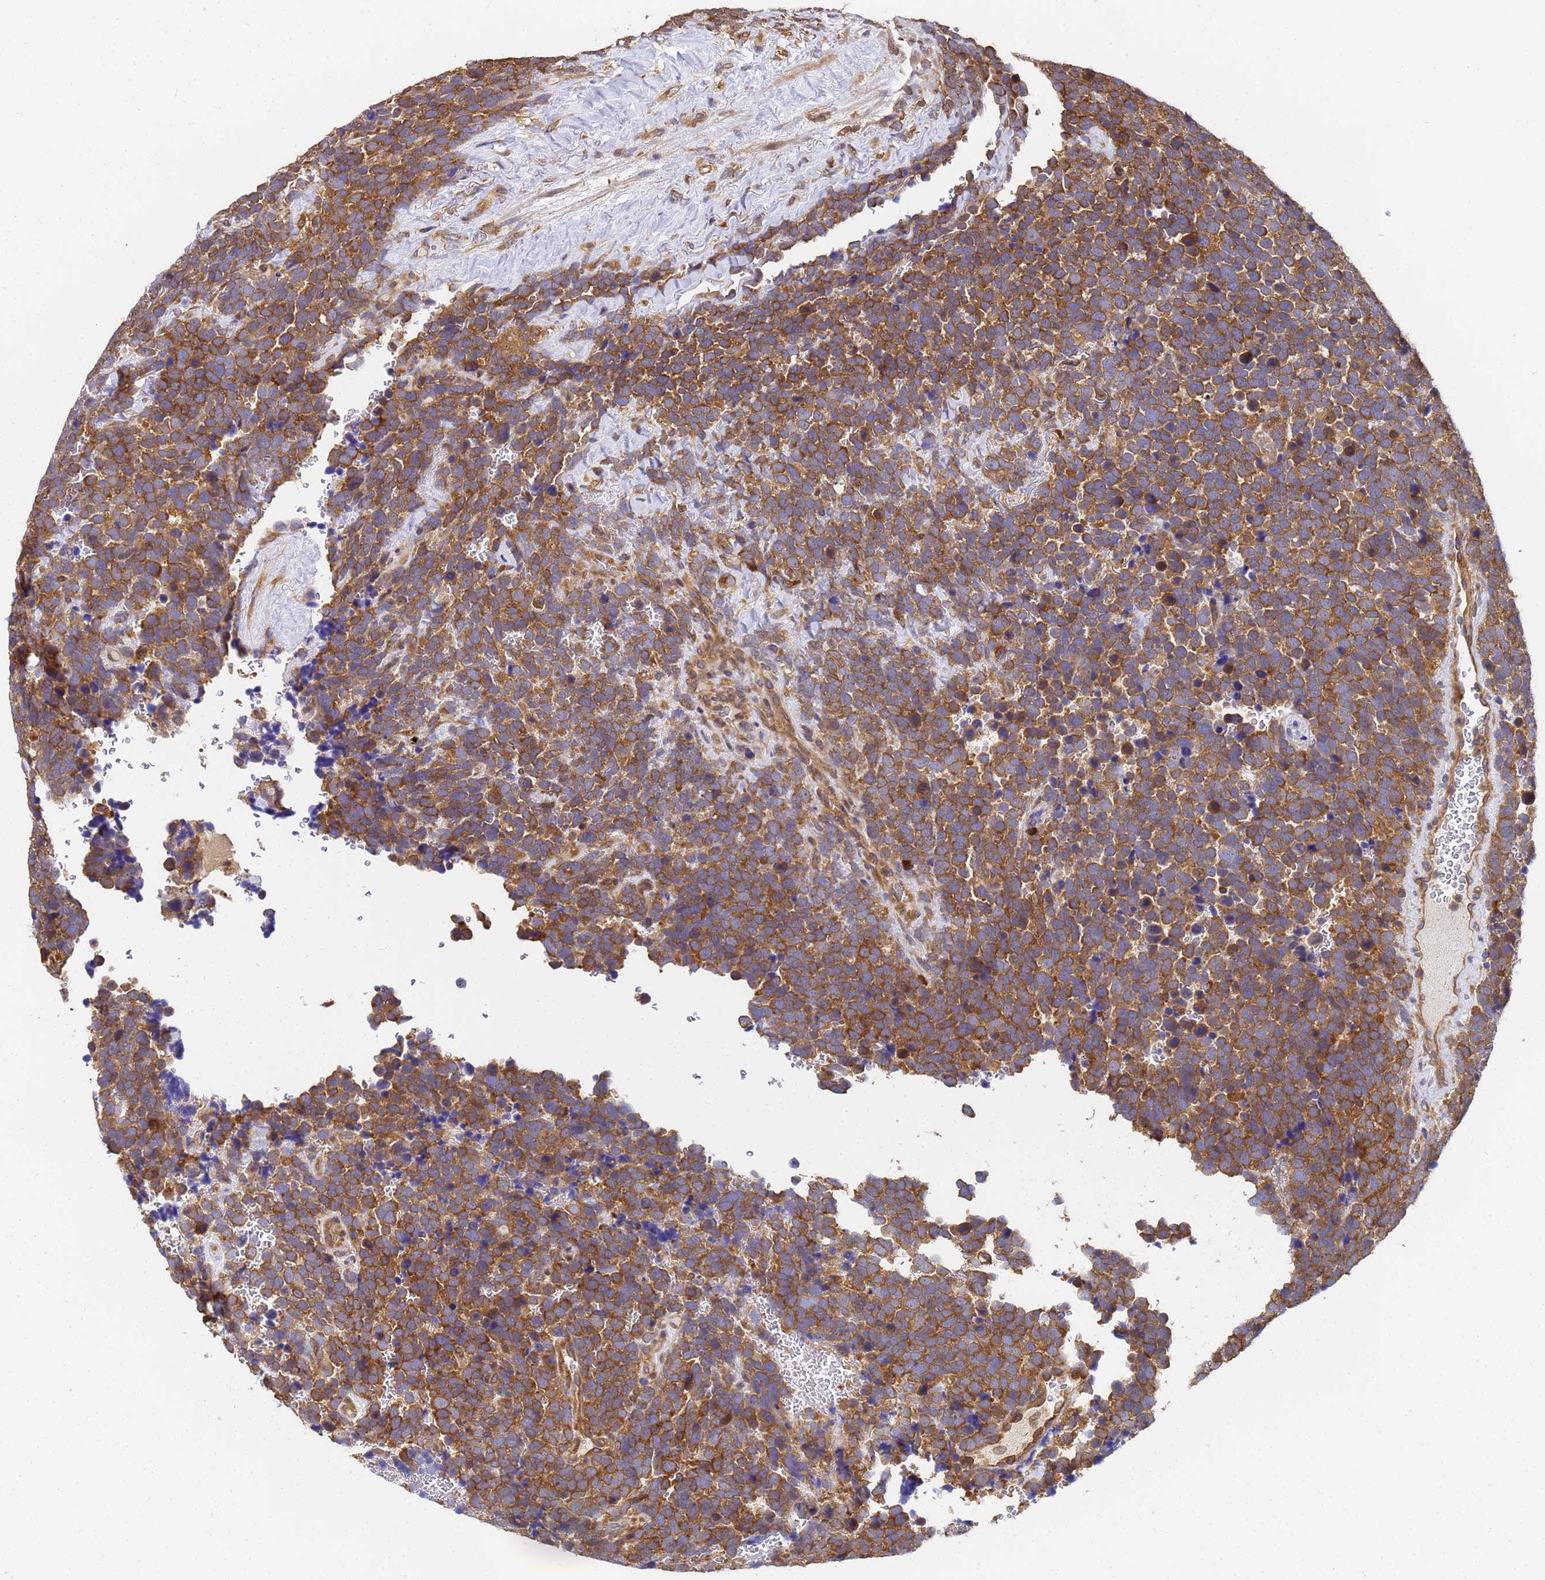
{"staining": {"intensity": "strong", "quantity": ">75%", "location": "cytoplasmic/membranous"}, "tissue": "urothelial cancer", "cell_type": "Tumor cells", "image_type": "cancer", "snomed": [{"axis": "morphology", "description": "Urothelial carcinoma, High grade"}, {"axis": "topography", "description": "Urinary bladder"}], "caption": "Strong cytoplasmic/membranous protein staining is seen in about >75% of tumor cells in urothelial cancer. The staining is performed using DAB (3,3'-diaminobenzidine) brown chromogen to label protein expression. The nuclei are counter-stained blue using hematoxylin.", "gene": "NME1-NME2", "patient": {"sex": "female", "age": 82}}